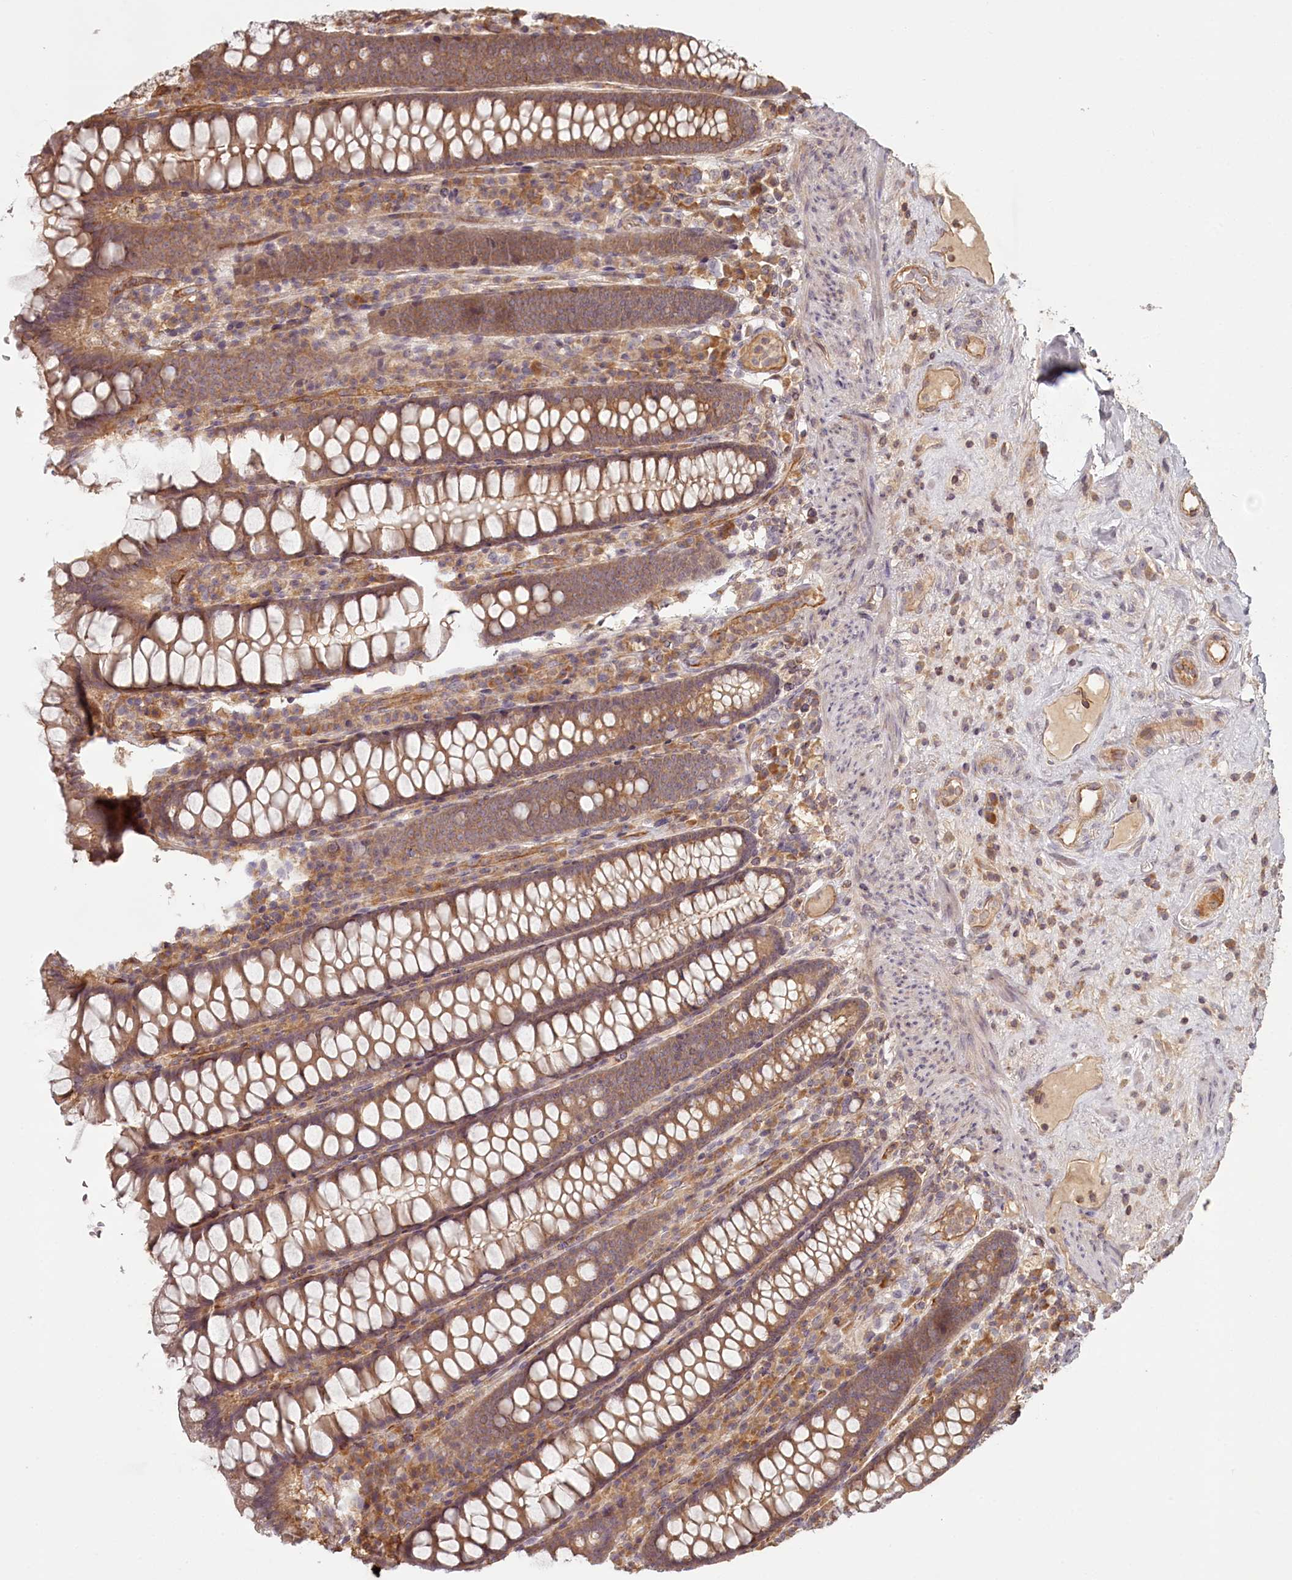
{"staining": {"intensity": "moderate", "quantity": ">75%", "location": "cytoplasmic/membranous"}, "tissue": "colon", "cell_type": "Endothelial cells", "image_type": "normal", "snomed": [{"axis": "morphology", "description": "Normal tissue, NOS"}, {"axis": "topography", "description": "Colon"}], "caption": "Immunohistochemical staining of benign human colon shows moderate cytoplasmic/membranous protein expression in about >75% of endothelial cells.", "gene": "TMIE", "patient": {"sex": "female", "age": 79}}